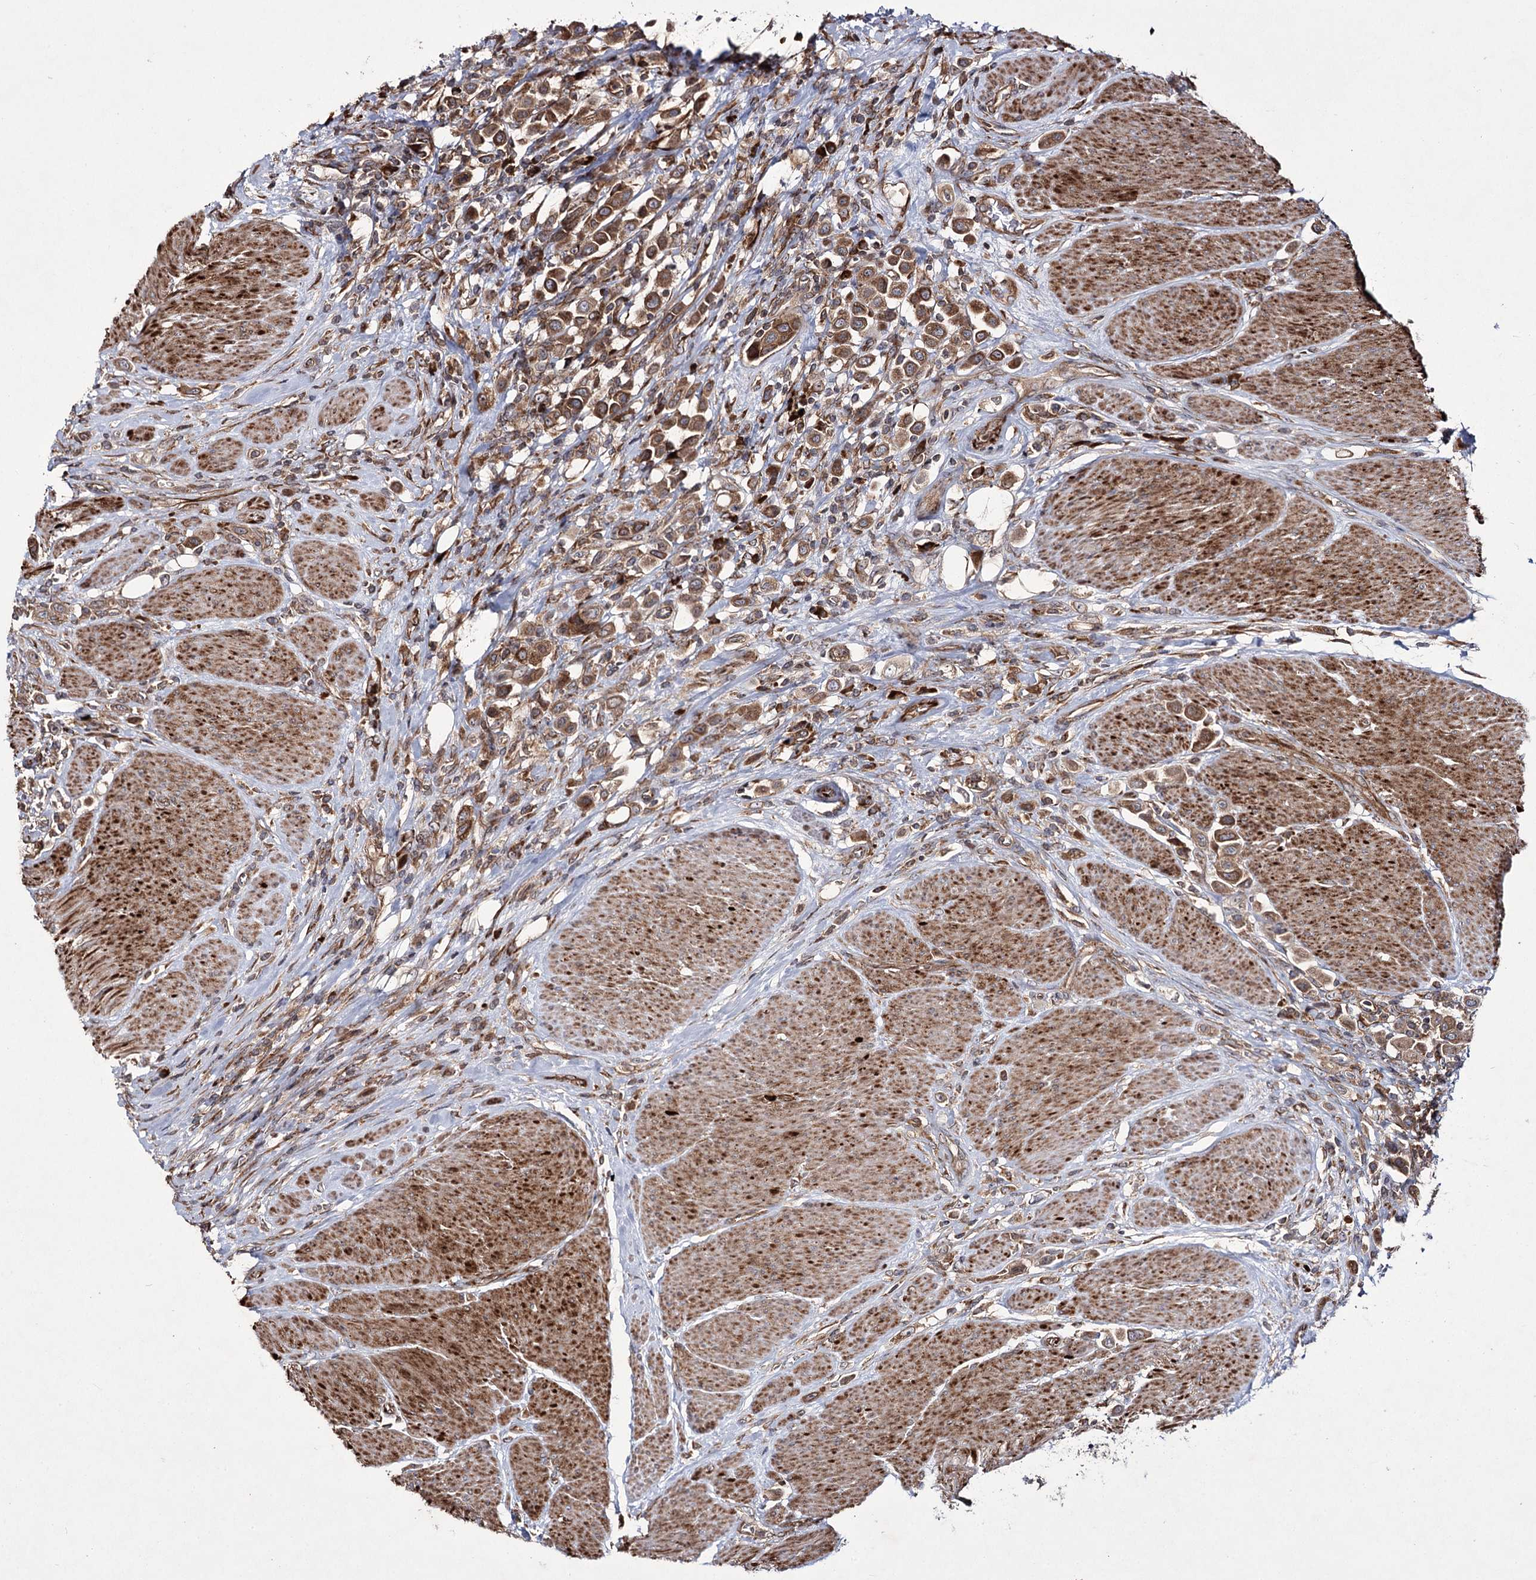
{"staining": {"intensity": "moderate", "quantity": ">75%", "location": "cytoplasmic/membranous"}, "tissue": "urothelial cancer", "cell_type": "Tumor cells", "image_type": "cancer", "snomed": [{"axis": "morphology", "description": "Urothelial carcinoma, High grade"}, {"axis": "topography", "description": "Urinary bladder"}], "caption": "An image of human high-grade urothelial carcinoma stained for a protein displays moderate cytoplasmic/membranous brown staining in tumor cells.", "gene": "HECTD2", "patient": {"sex": "male", "age": 50}}